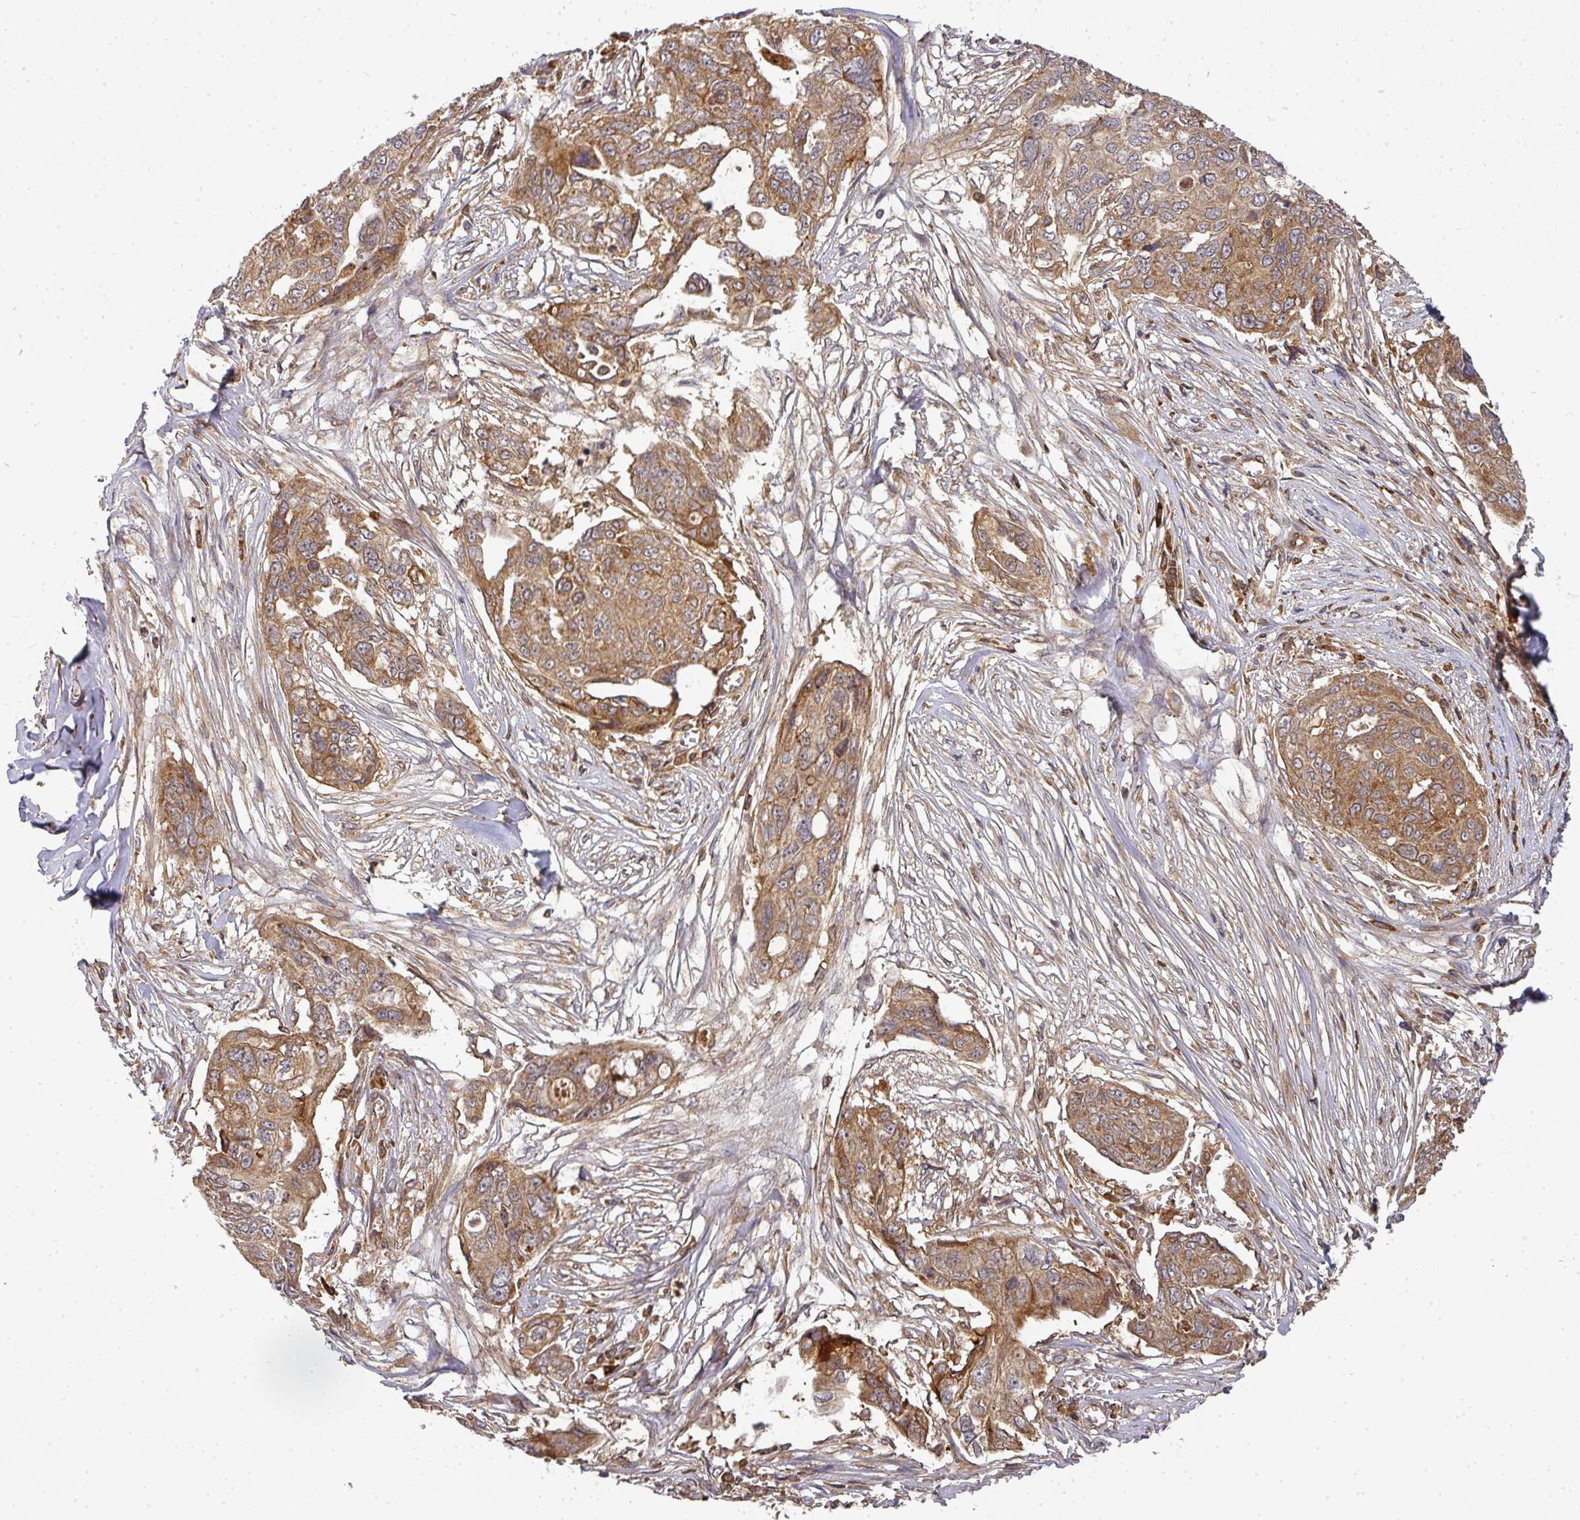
{"staining": {"intensity": "moderate", "quantity": ">75%", "location": "cytoplasmic/membranous"}, "tissue": "ovarian cancer", "cell_type": "Tumor cells", "image_type": "cancer", "snomed": [{"axis": "morphology", "description": "Carcinoma, endometroid"}, {"axis": "topography", "description": "Ovary"}], "caption": "This photomicrograph exhibits endometroid carcinoma (ovarian) stained with immunohistochemistry to label a protein in brown. The cytoplasmic/membranous of tumor cells show moderate positivity for the protein. Nuclei are counter-stained blue.", "gene": "MALSU1", "patient": {"sex": "female", "age": 70}}